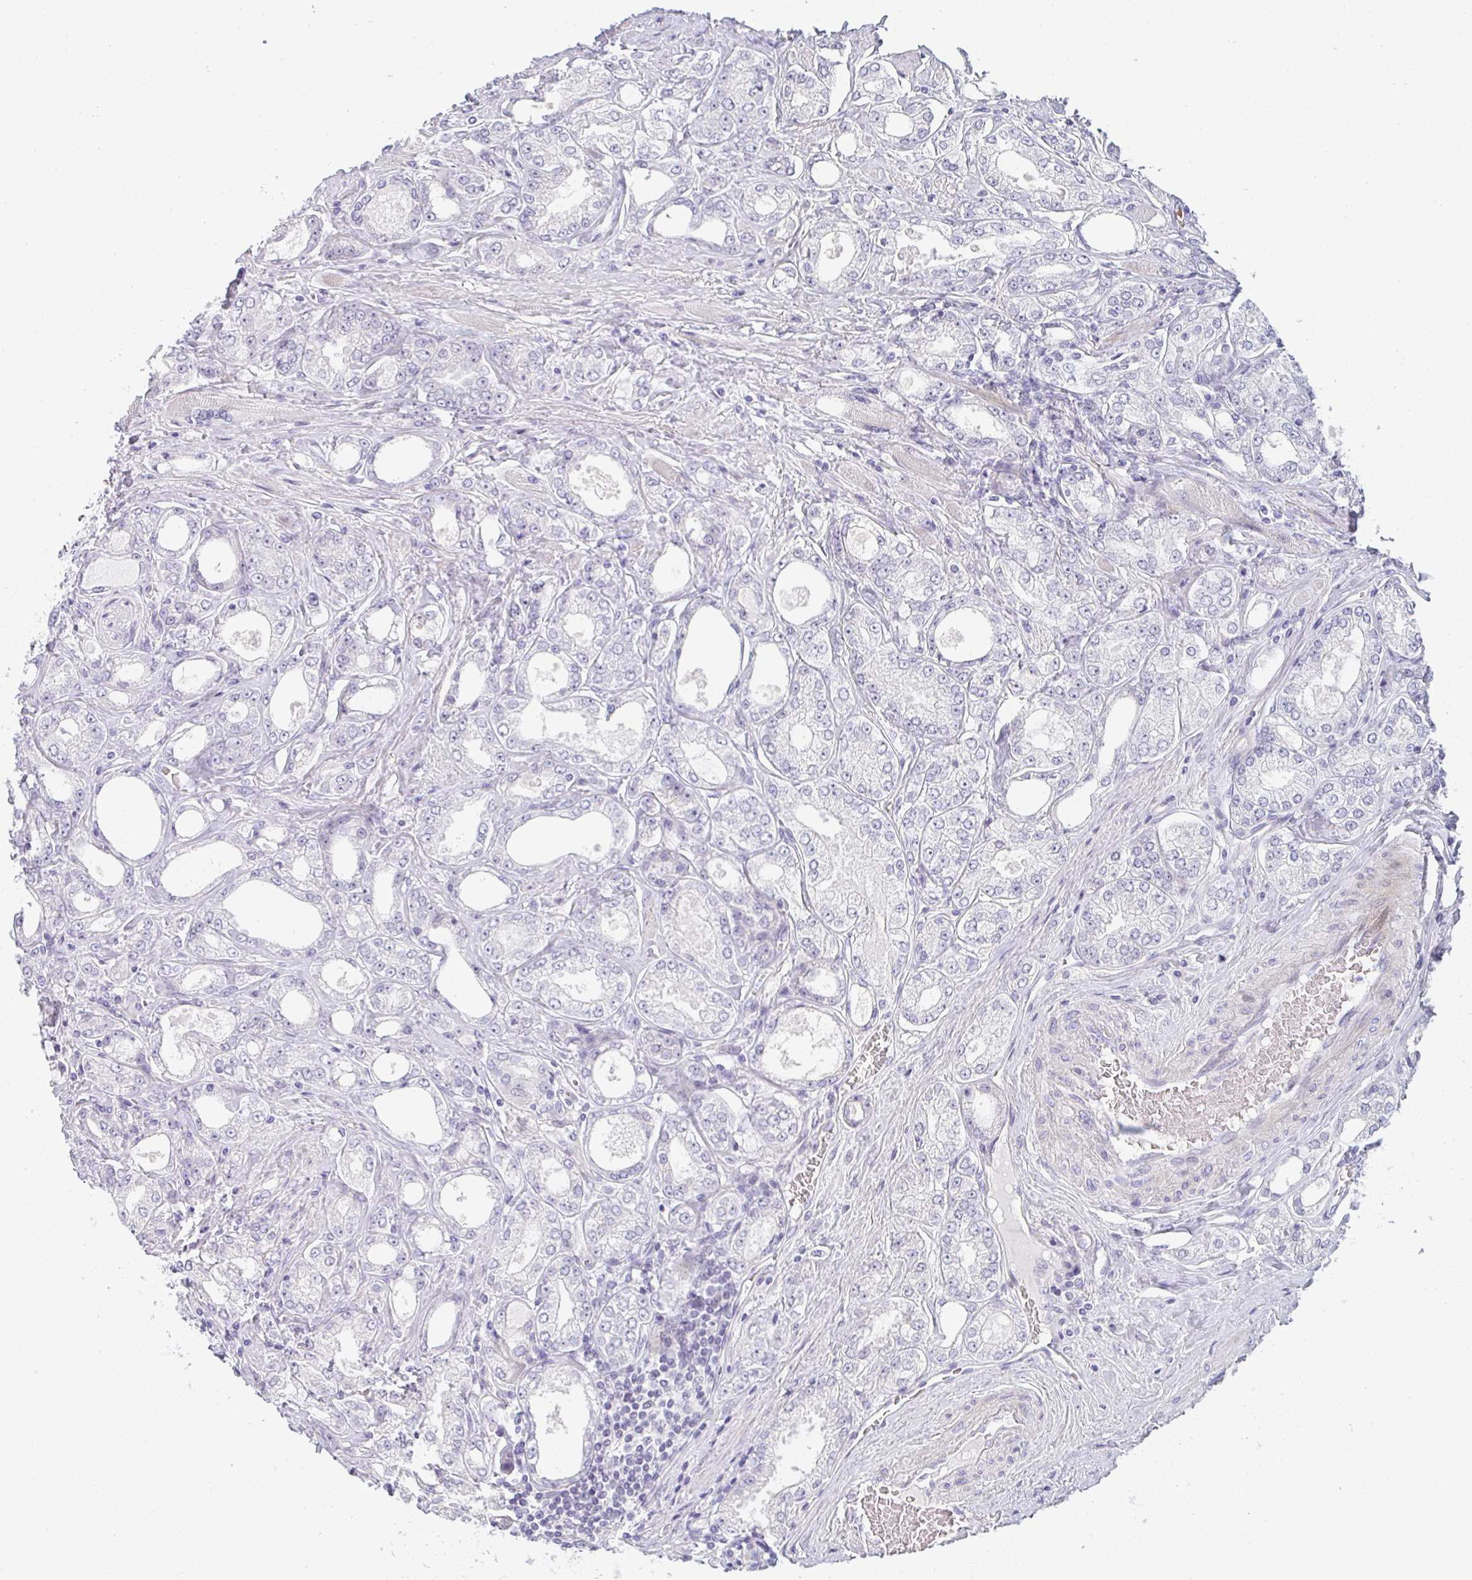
{"staining": {"intensity": "negative", "quantity": "none", "location": "none"}, "tissue": "prostate cancer", "cell_type": "Tumor cells", "image_type": "cancer", "snomed": [{"axis": "morphology", "description": "Adenocarcinoma, High grade"}, {"axis": "topography", "description": "Prostate"}], "caption": "Protein analysis of prostate cancer (adenocarcinoma (high-grade)) exhibits no significant staining in tumor cells.", "gene": "NEU2", "patient": {"sex": "male", "age": 68}}